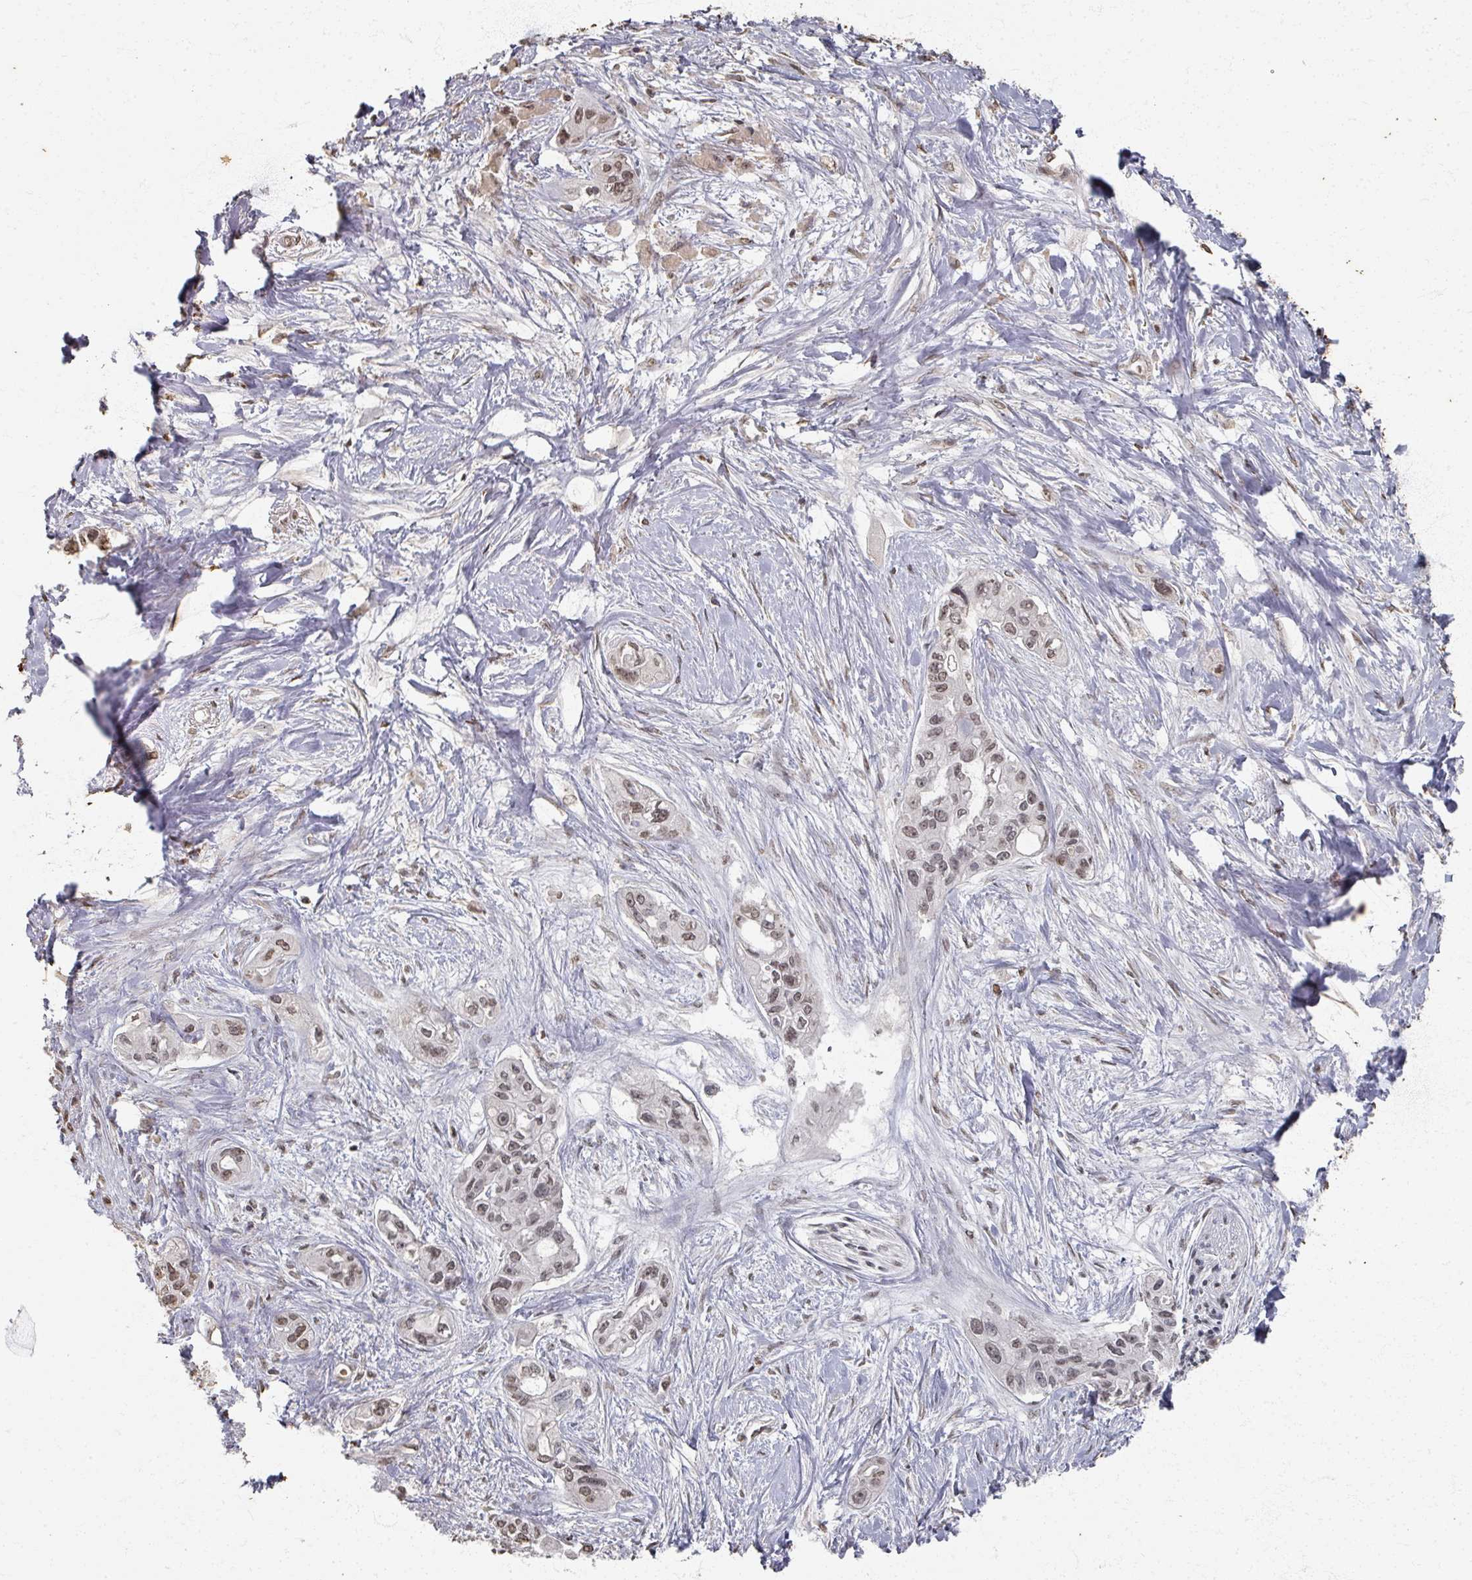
{"staining": {"intensity": "weak", "quantity": "25%-75%", "location": "nuclear"}, "tissue": "pancreatic cancer", "cell_type": "Tumor cells", "image_type": "cancer", "snomed": [{"axis": "morphology", "description": "Adenocarcinoma, NOS"}, {"axis": "topography", "description": "Pancreas"}], "caption": "Adenocarcinoma (pancreatic) tissue demonstrates weak nuclear positivity in approximately 25%-75% of tumor cells, visualized by immunohistochemistry.", "gene": "DCUN1D5", "patient": {"sex": "female", "age": 50}}